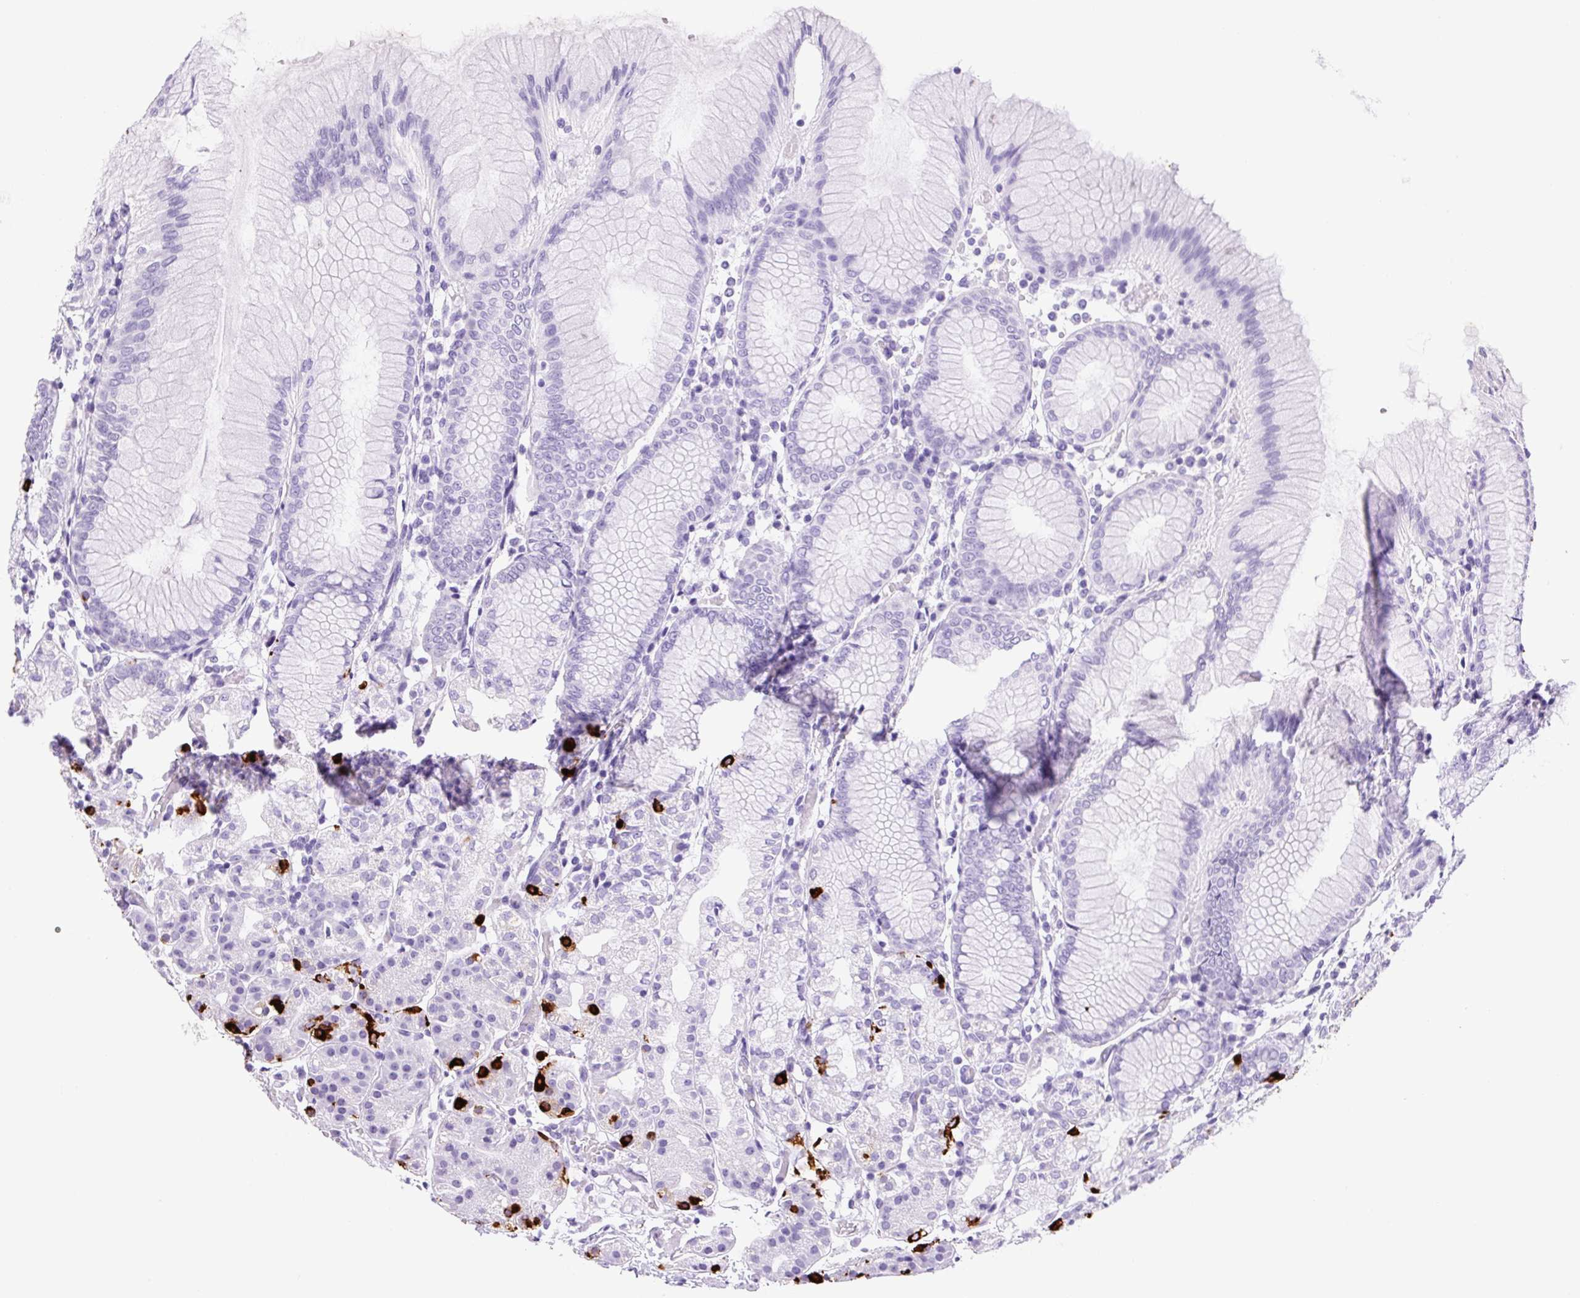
{"staining": {"intensity": "strong", "quantity": "<25%", "location": "cytoplasmic/membranous"}, "tissue": "stomach", "cell_type": "Glandular cells", "image_type": "normal", "snomed": [{"axis": "morphology", "description": "Normal tissue, NOS"}, {"axis": "topography", "description": "Stomach"}], "caption": "DAB (3,3'-diaminobenzidine) immunohistochemical staining of benign human stomach exhibits strong cytoplasmic/membranous protein positivity in about <25% of glandular cells. (DAB (3,3'-diaminobenzidine) IHC, brown staining for protein, blue staining for nuclei).", "gene": "CHGA", "patient": {"sex": "female", "age": 57}}